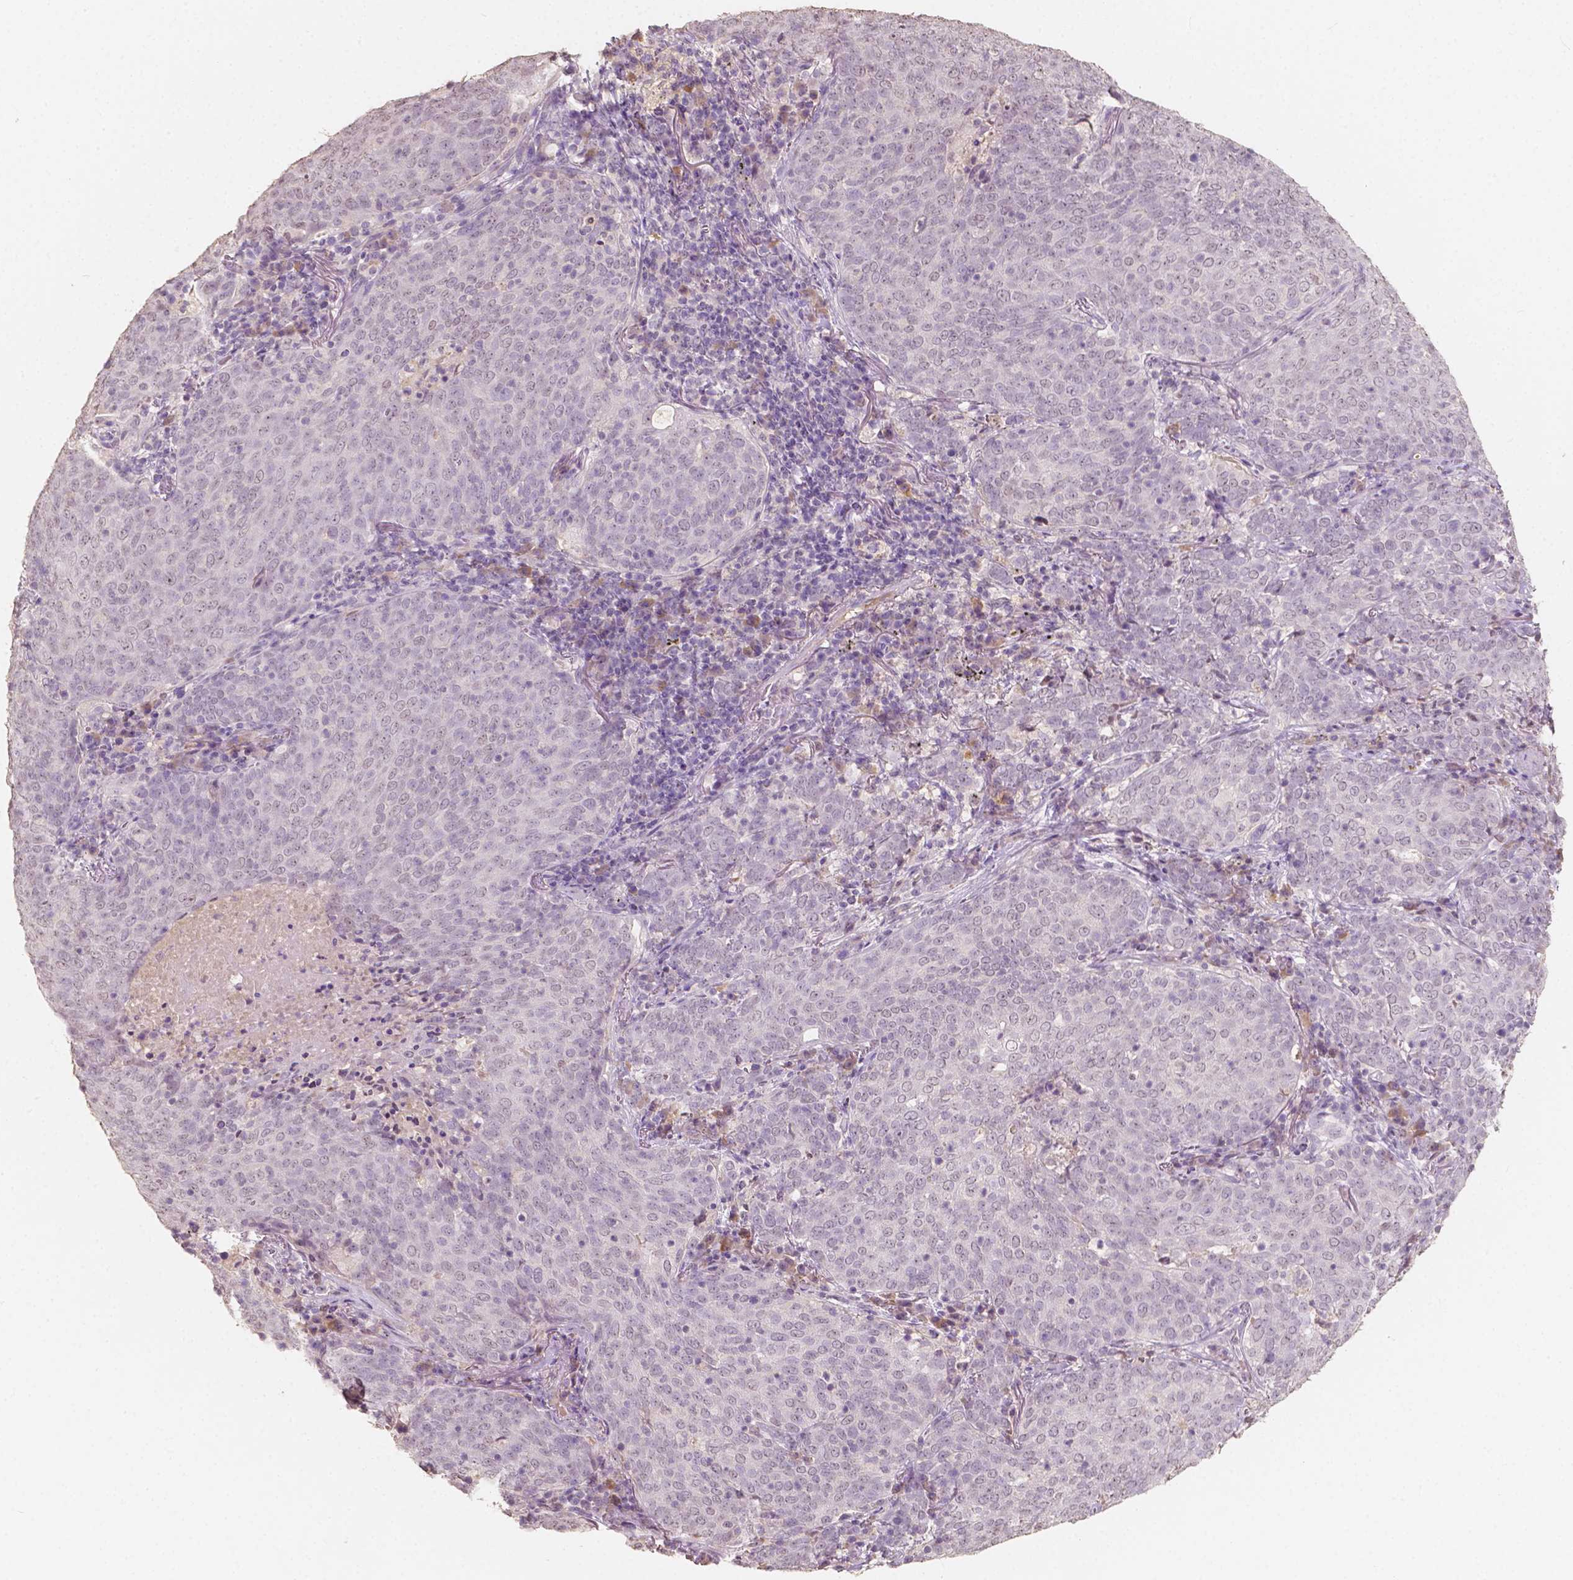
{"staining": {"intensity": "negative", "quantity": "none", "location": "none"}, "tissue": "lung cancer", "cell_type": "Tumor cells", "image_type": "cancer", "snomed": [{"axis": "morphology", "description": "Squamous cell carcinoma, NOS"}, {"axis": "topography", "description": "Lung"}], "caption": "An IHC photomicrograph of lung cancer (squamous cell carcinoma) is shown. There is no staining in tumor cells of lung cancer (squamous cell carcinoma). (Stains: DAB (3,3'-diaminobenzidine) immunohistochemistry with hematoxylin counter stain, Microscopy: brightfield microscopy at high magnification).", "gene": "SOX15", "patient": {"sex": "male", "age": 82}}